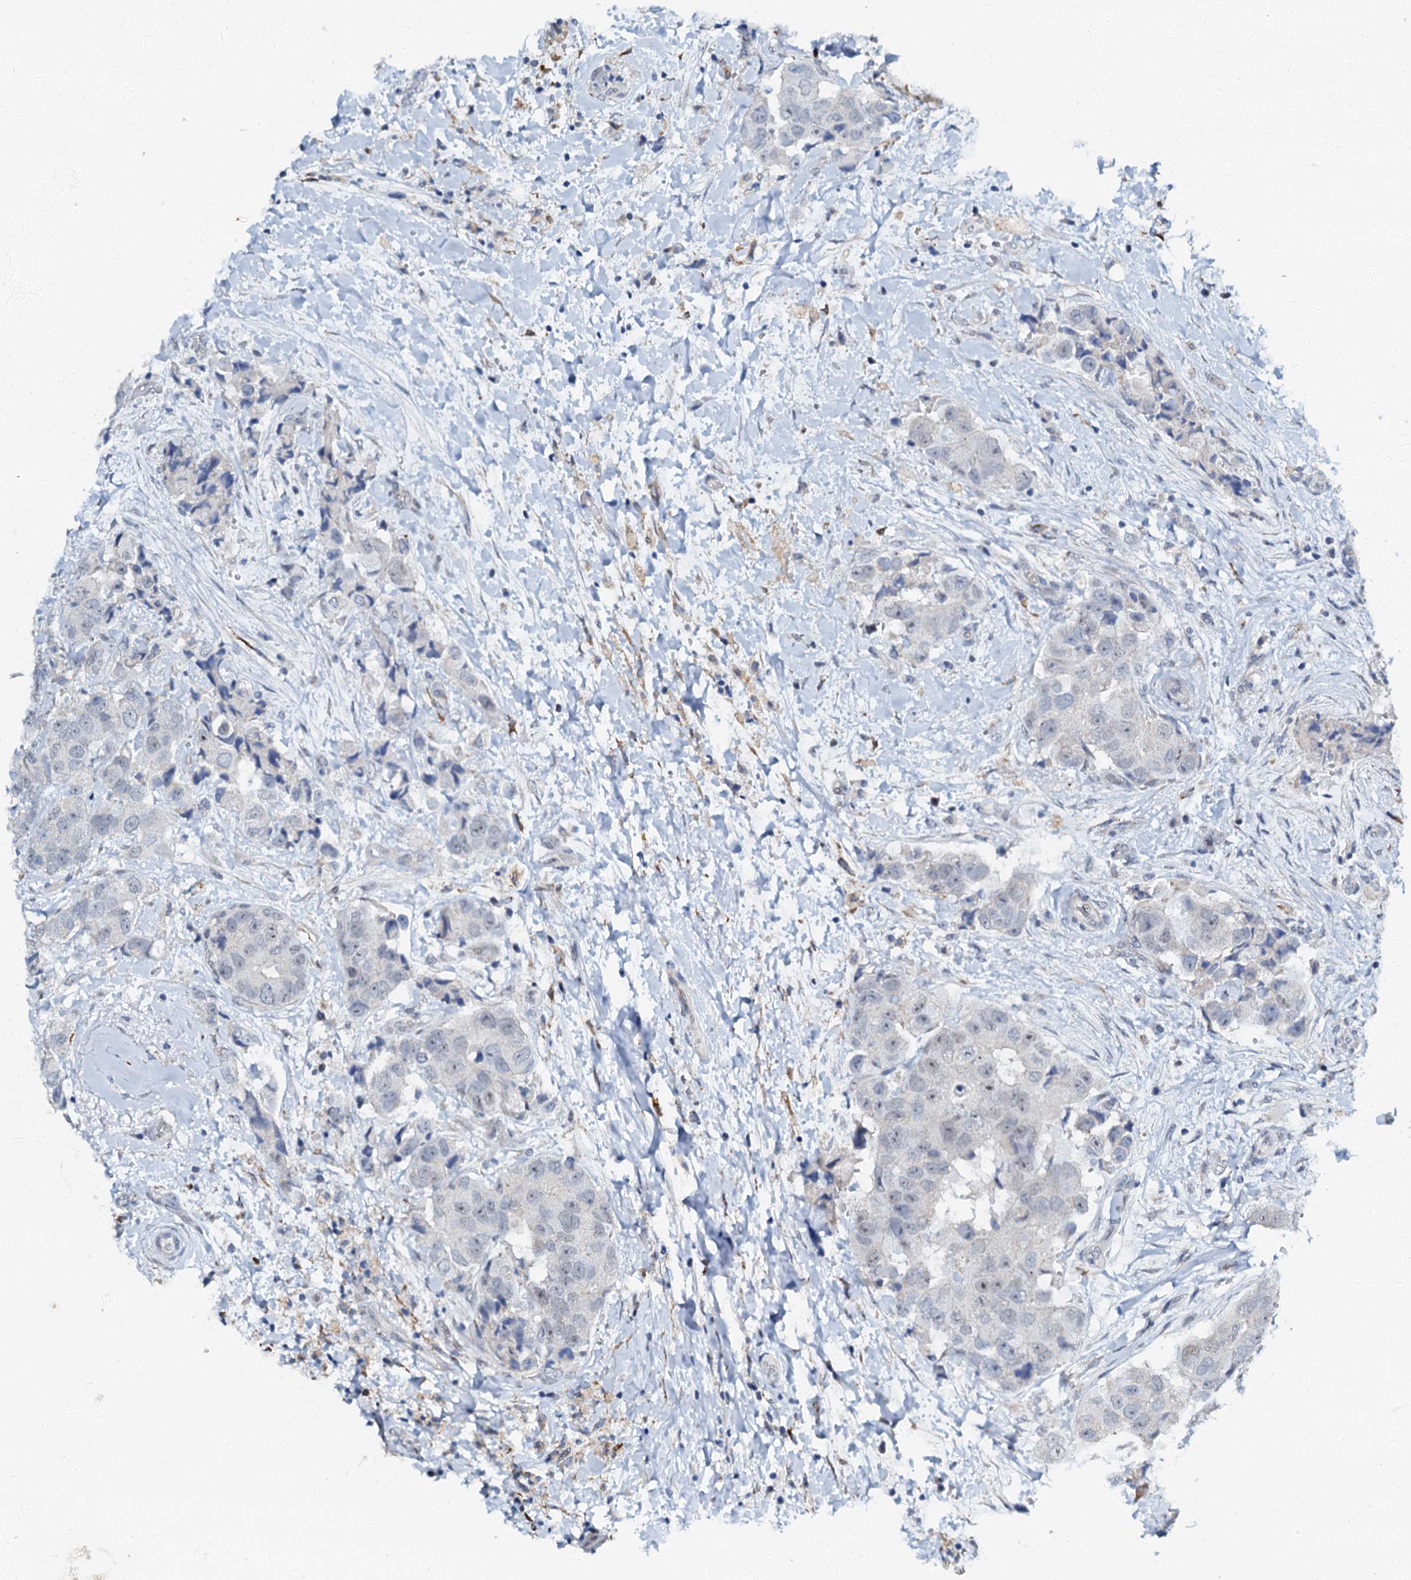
{"staining": {"intensity": "negative", "quantity": "none", "location": "none"}, "tissue": "breast cancer", "cell_type": "Tumor cells", "image_type": "cancer", "snomed": [{"axis": "morphology", "description": "Normal tissue, NOS"}, {"axis": "morphology", "description": "Duct carcinoma"}, {"axis": "topography", "description": "Breast"}], "caption": "This image is of breast intraductal carcinoma stained with immunohistochemistry (IHC) to label a protein in brown with the nuclei are counter-stained blue. There is no positivity in tumor cells.", "gene": "OLAH", "patient": {"sex": "female", "age": 62}}